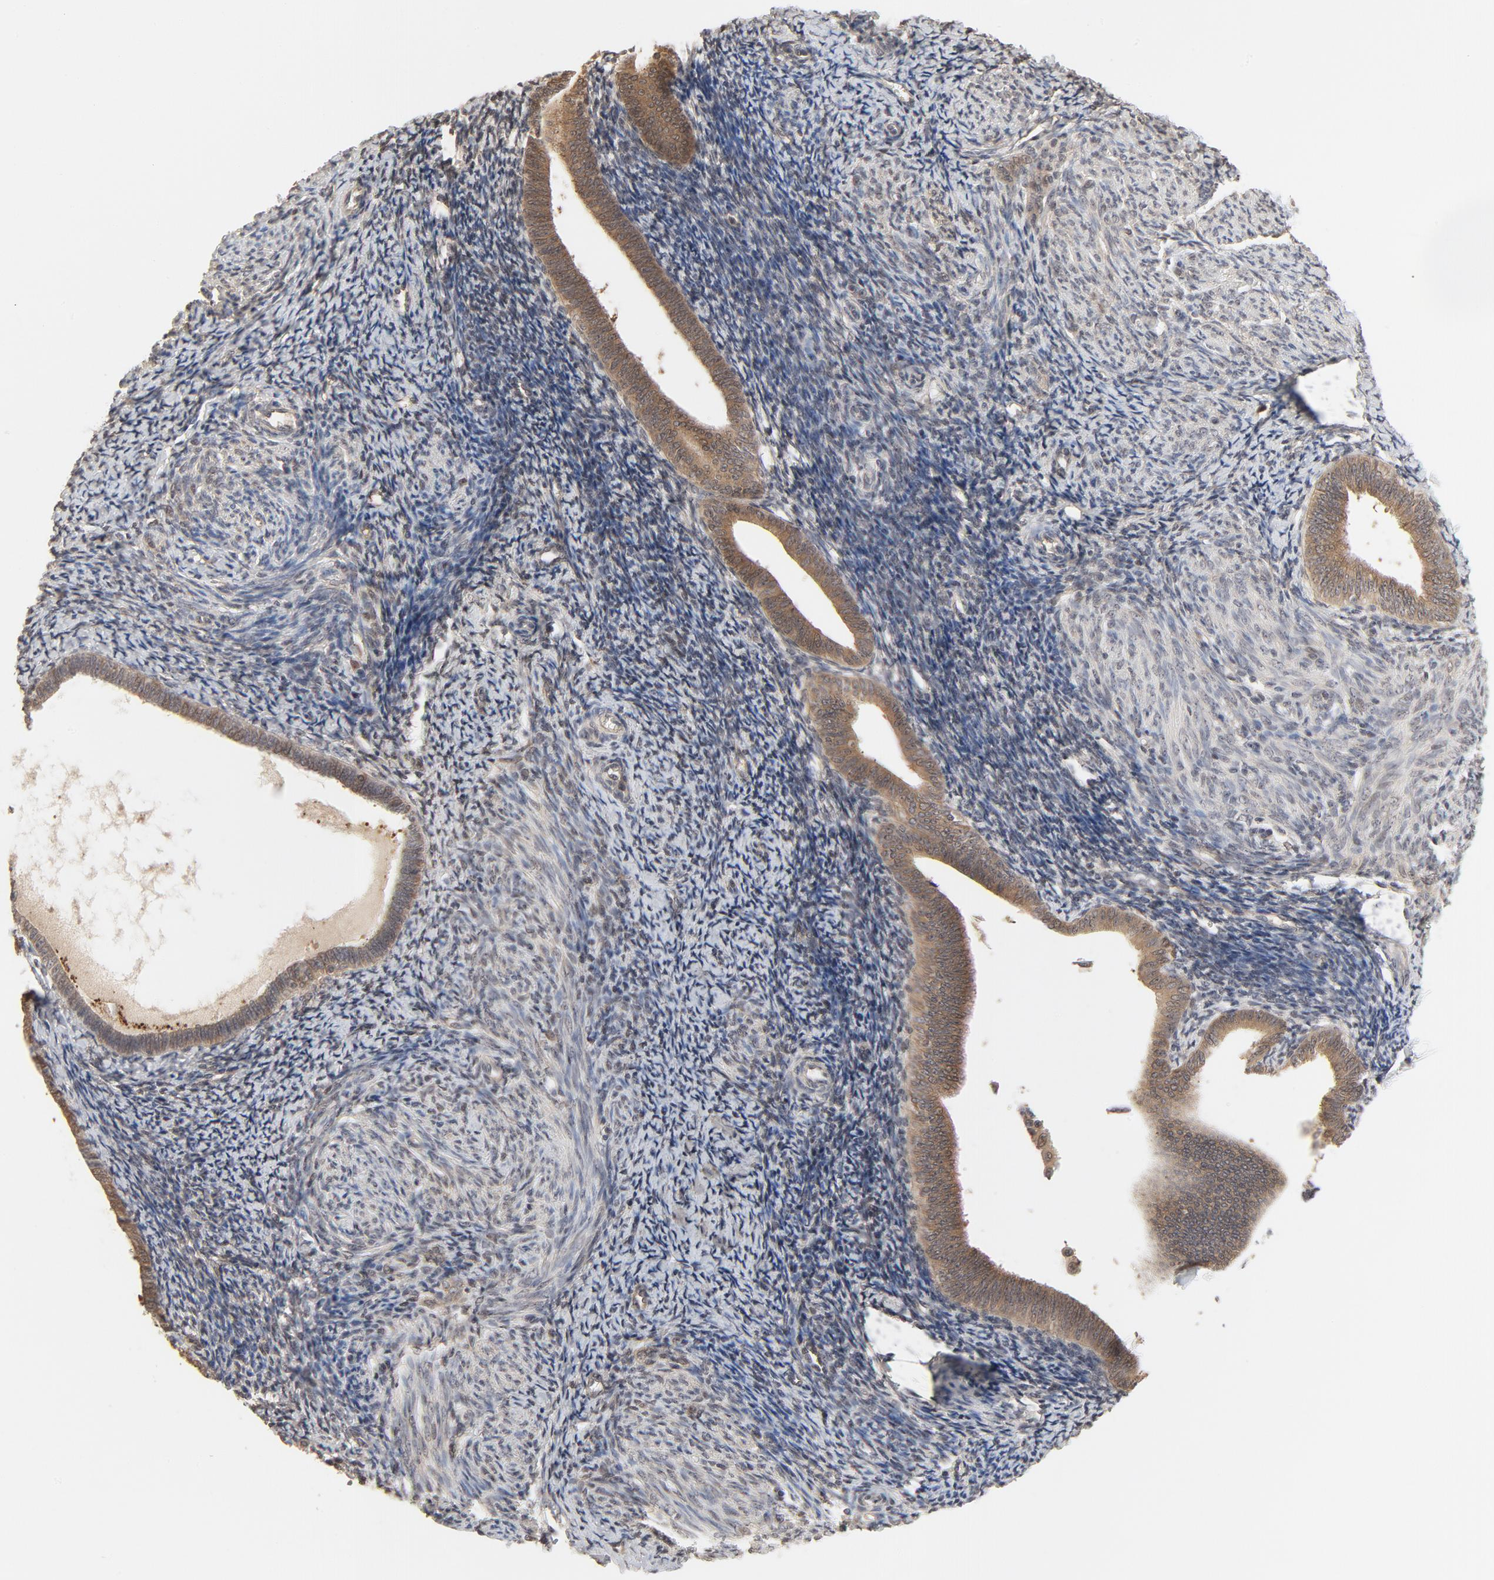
{"staining": {"intensity": "weak", "quantity": ">75%", "location": "cytoplasmic/membranous,nuclear"}, "tissue": "endometrium", "cell_type": "Cells in endometrial stroma", "image_type": "normal", "snomed": [{"axis": "morphology", "description": "Normal tissue, NOS"}, {"axis": "topography", "description": "Endometrium"}], "caption": "About >75% of cells in endometrial stroma in normal endometrium demonstrate weak cytoplasmic/membranous,nuclear protein expression as visualized by brown immunohistochemical staining.", "gene": "NEDD8", "patient": {"sex": "female", "age": 57}}